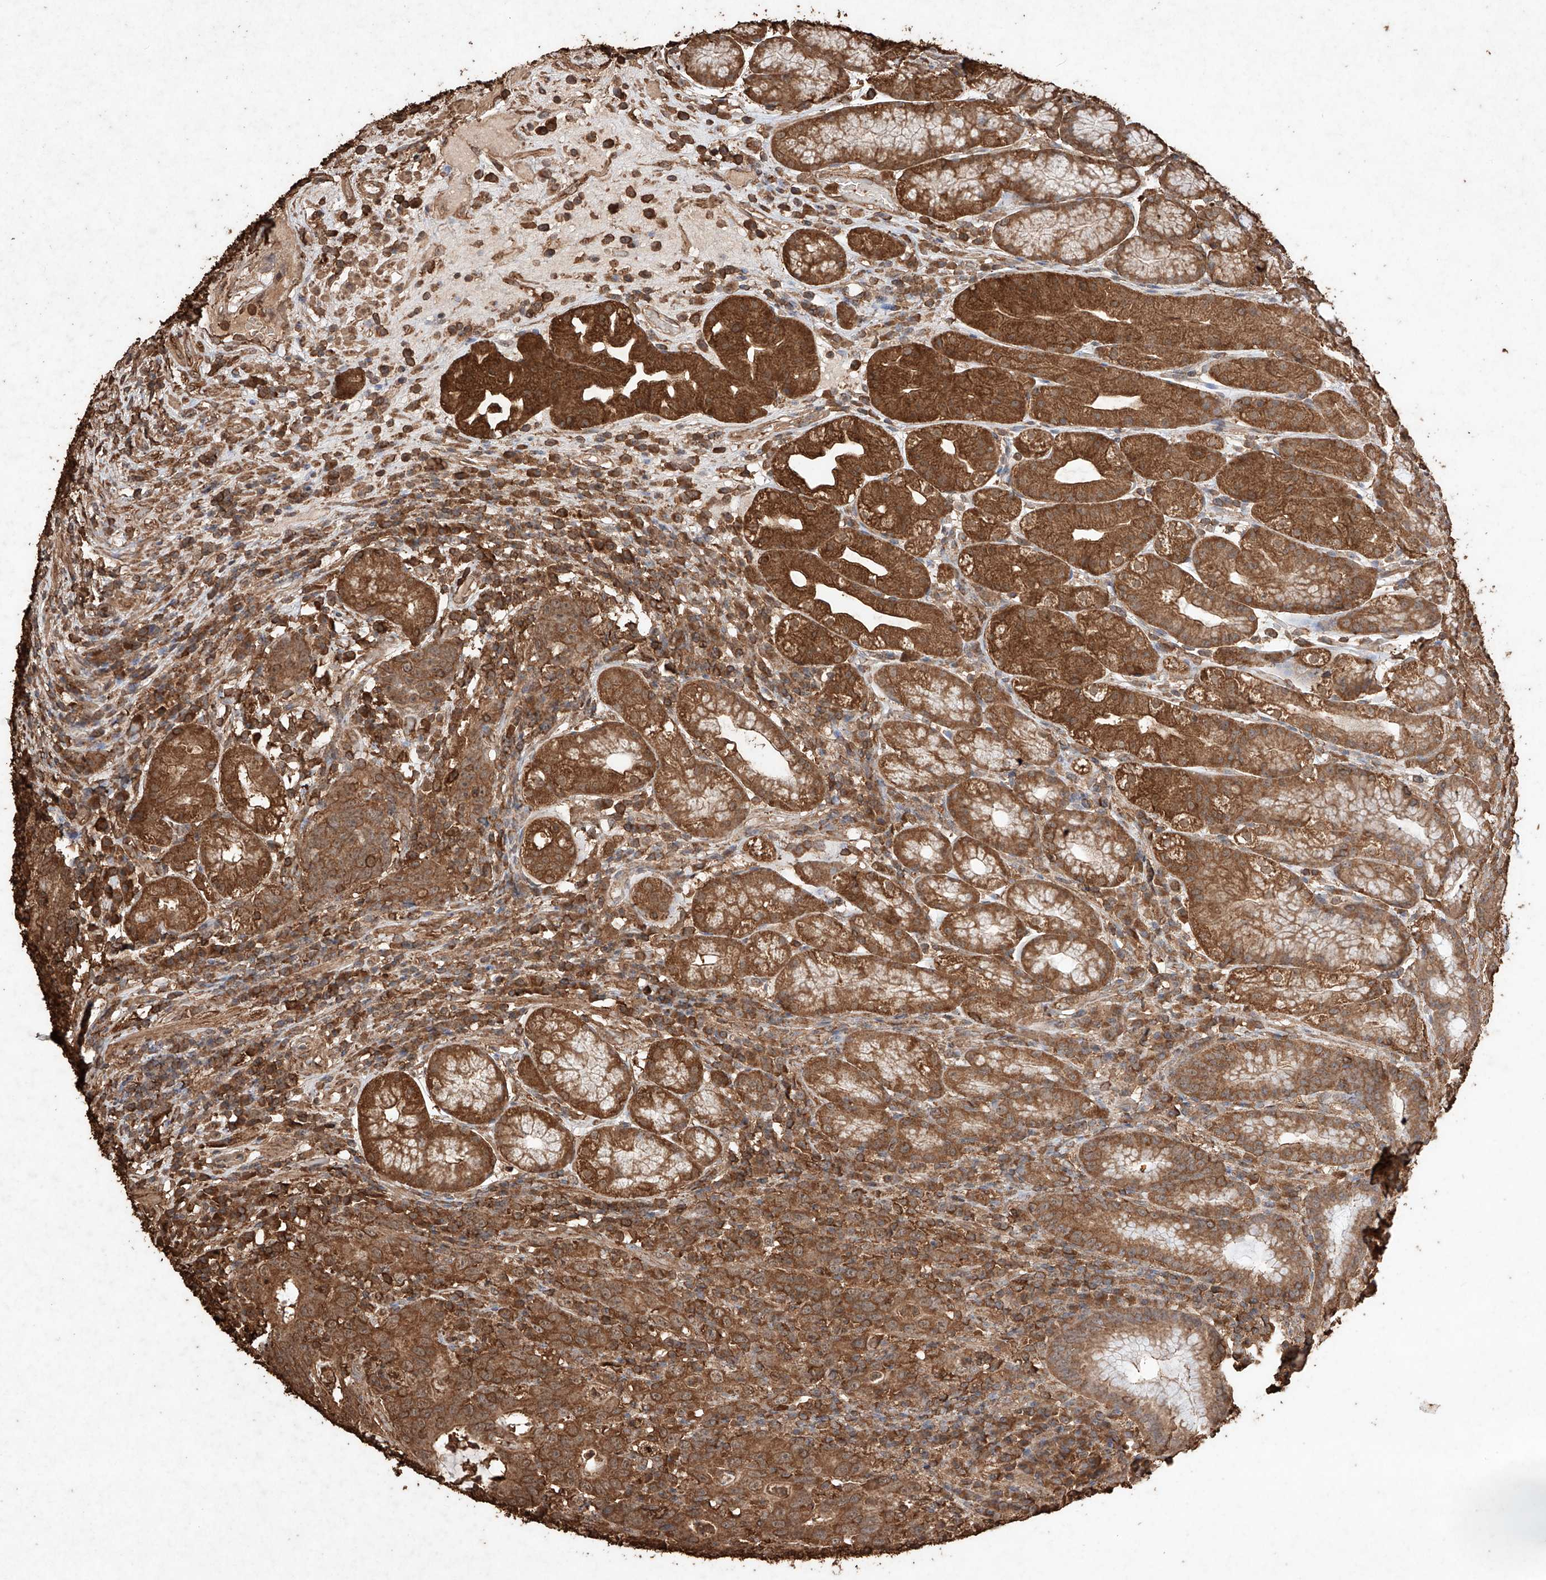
{"staining": {"intensity": "strong", "quantity": ">75%", "location": "cytoplasmic/membranous"}, "tissue": "stomach", "cell_type": "Glandular cells", "image_type": "normal", "snomed": [{"axis": "morphology", "description": "Normal tissue, NOS"}, {"axis": "topography", "description": "Stomach"}], "caption": "Approximately >75% of glandular cells in unremarkable human stomach display strong cytoplasmic/membranous protein positivity as visualized by brown immunohistochemical staining.", "gene": "M6PR", "patient": {"sex": "male", "age": 57}}